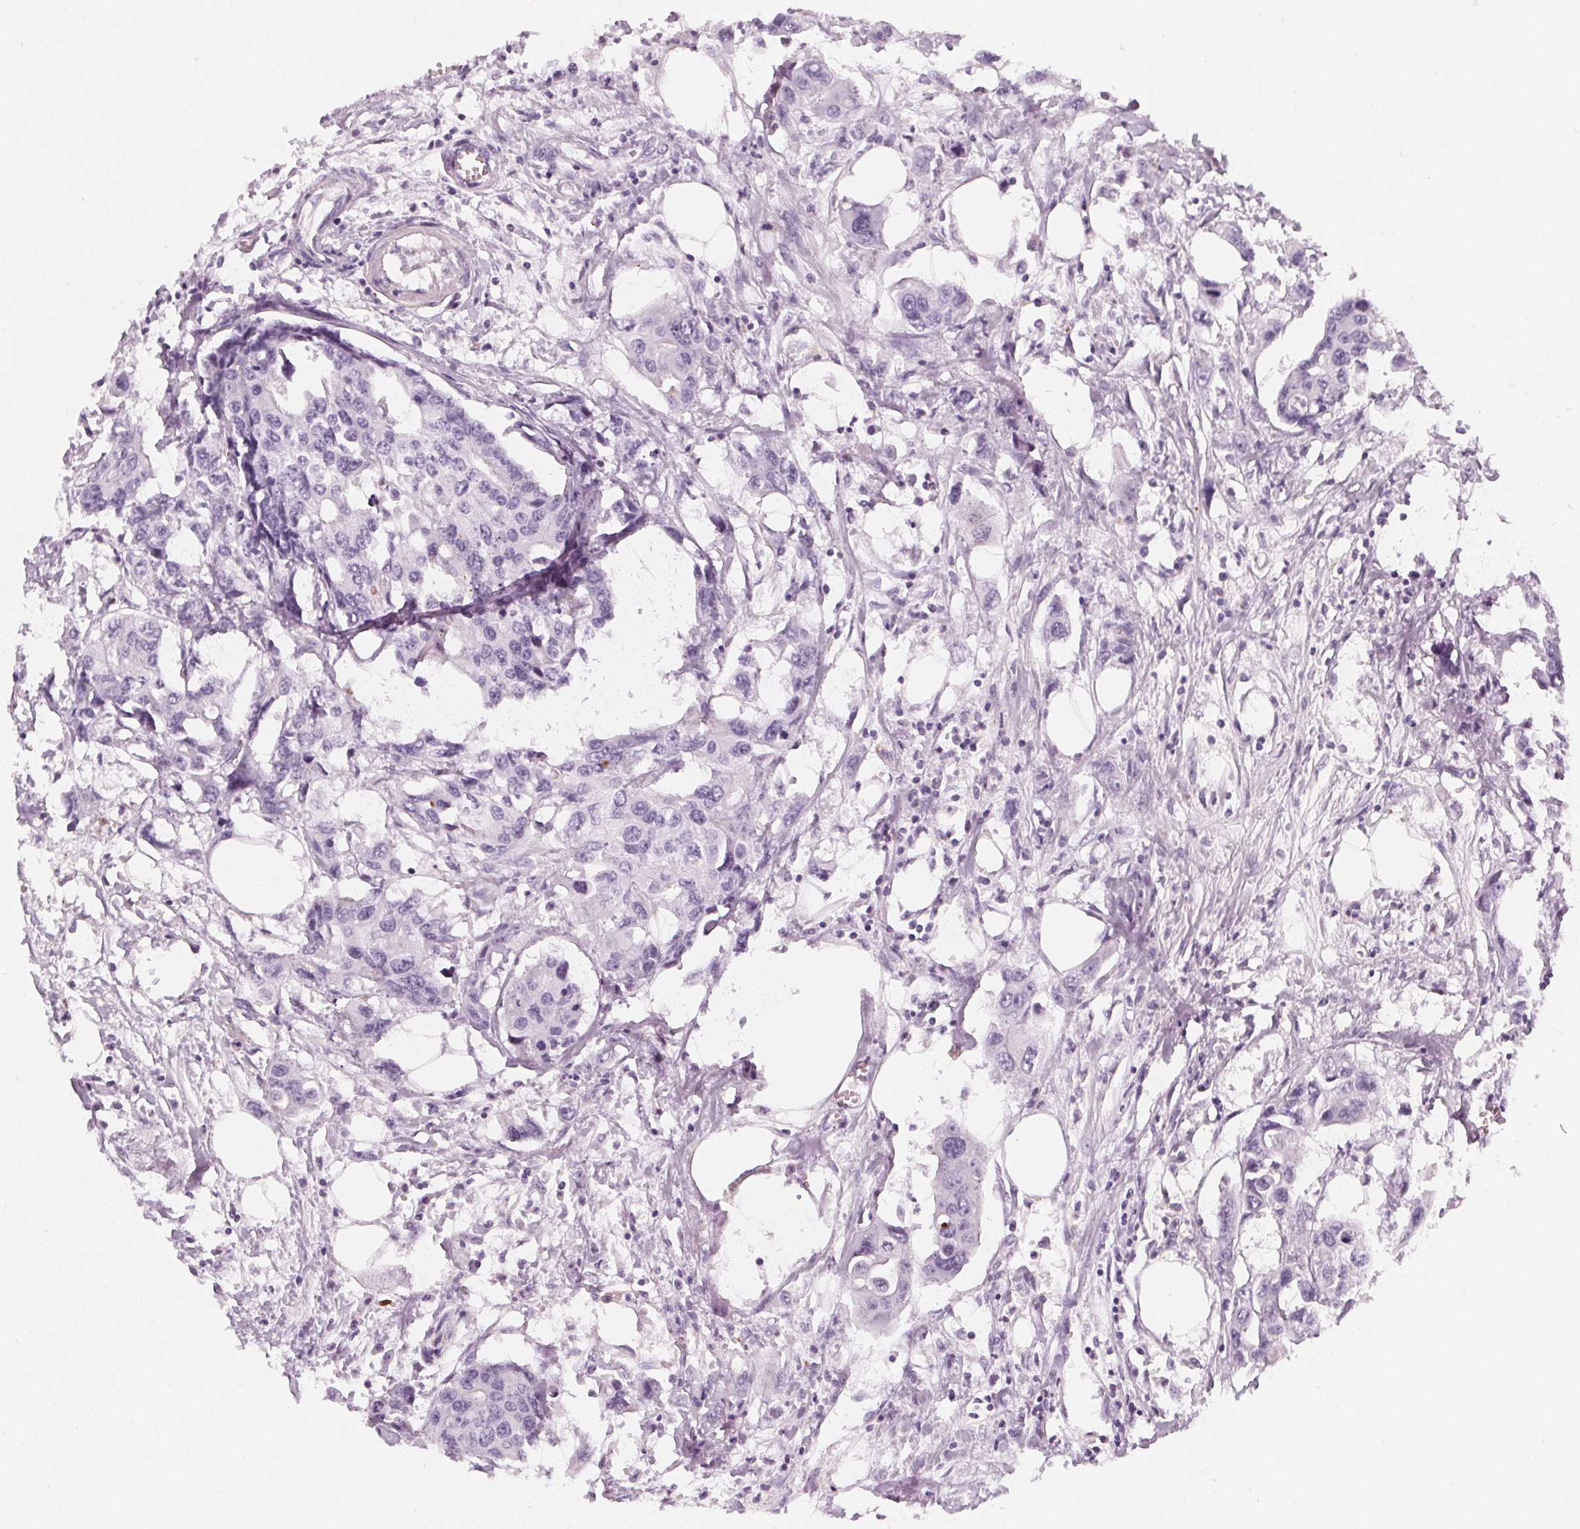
{"staining": {"intensity": "negative", "quantity": "none", "location": "none"}, "tissue": "colorectal cancer", "cell_type": "Tumor cells", "image_type": "cancer", "snomed": [{"axis": "morphology", "description": "Adenocarcinoma, NOS"}, {"axis": "topography", "description": "Colon"}], "caption": "Human adenocarcinoma (colorectal) stained for a protein using IHC displays no expression in tumor cells.", "gene": "SLC5A12", "patient": {"sex": "male", "age": 77}}